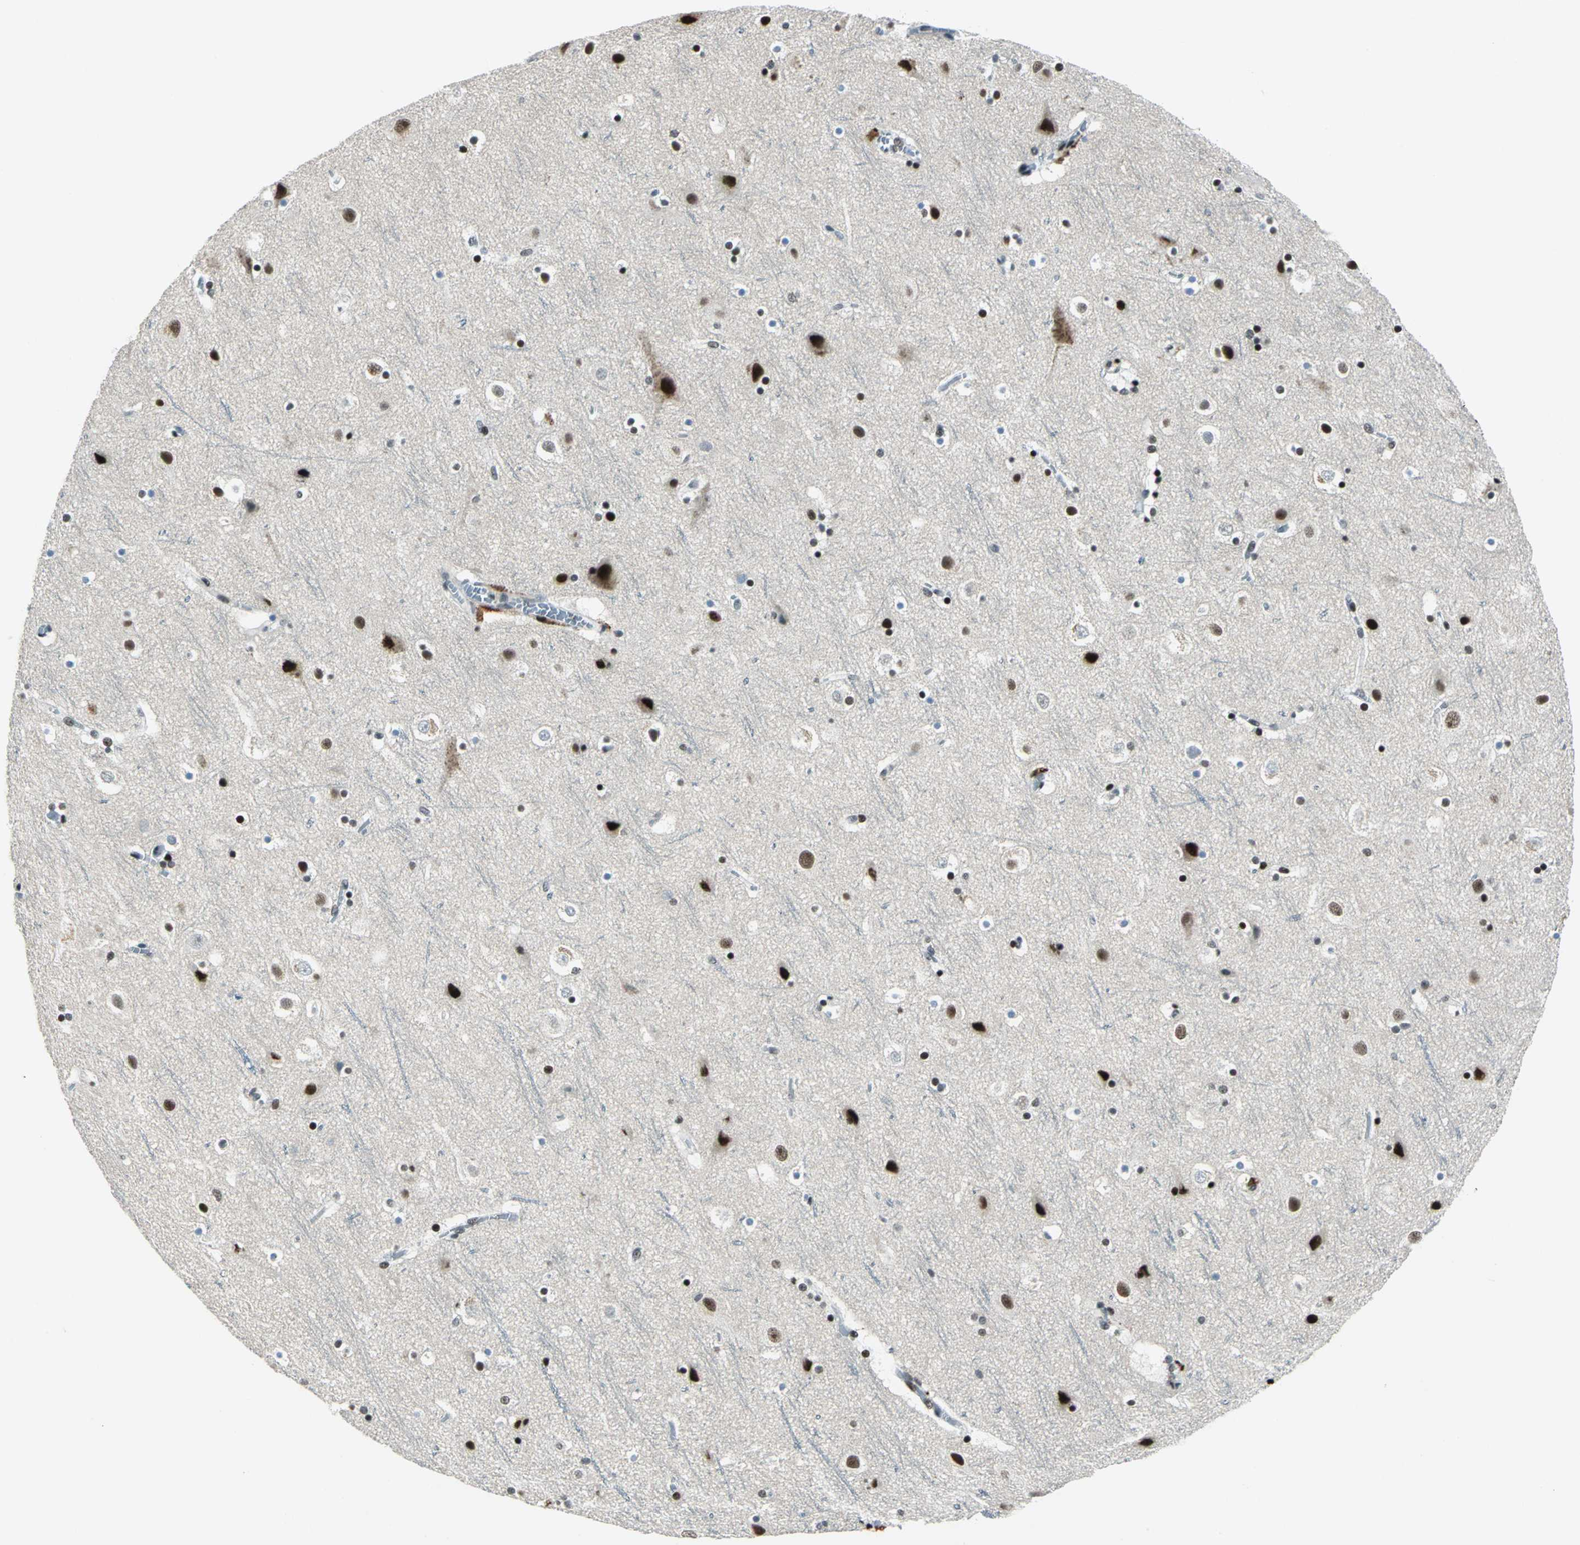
{"staining": {"intensity": "strong", "quantity": ">75%", "location": "nuclear"}, "tissue": "cerebral cortex", "cell_type": "Endothelial cells", "image_type": "normal", "snomed": [{"axis": "morphology", "description": "Normal tissue, NOS"}, {"axis": "topography", "description": "Cerebral cortex"}], "caption": "Protein staining displays strong nuclear expression in about >75% of endothelial cells in normal cerebral cortex.", "gene": "KAT6B", "patient": {"sex": "male", "age": 45}}